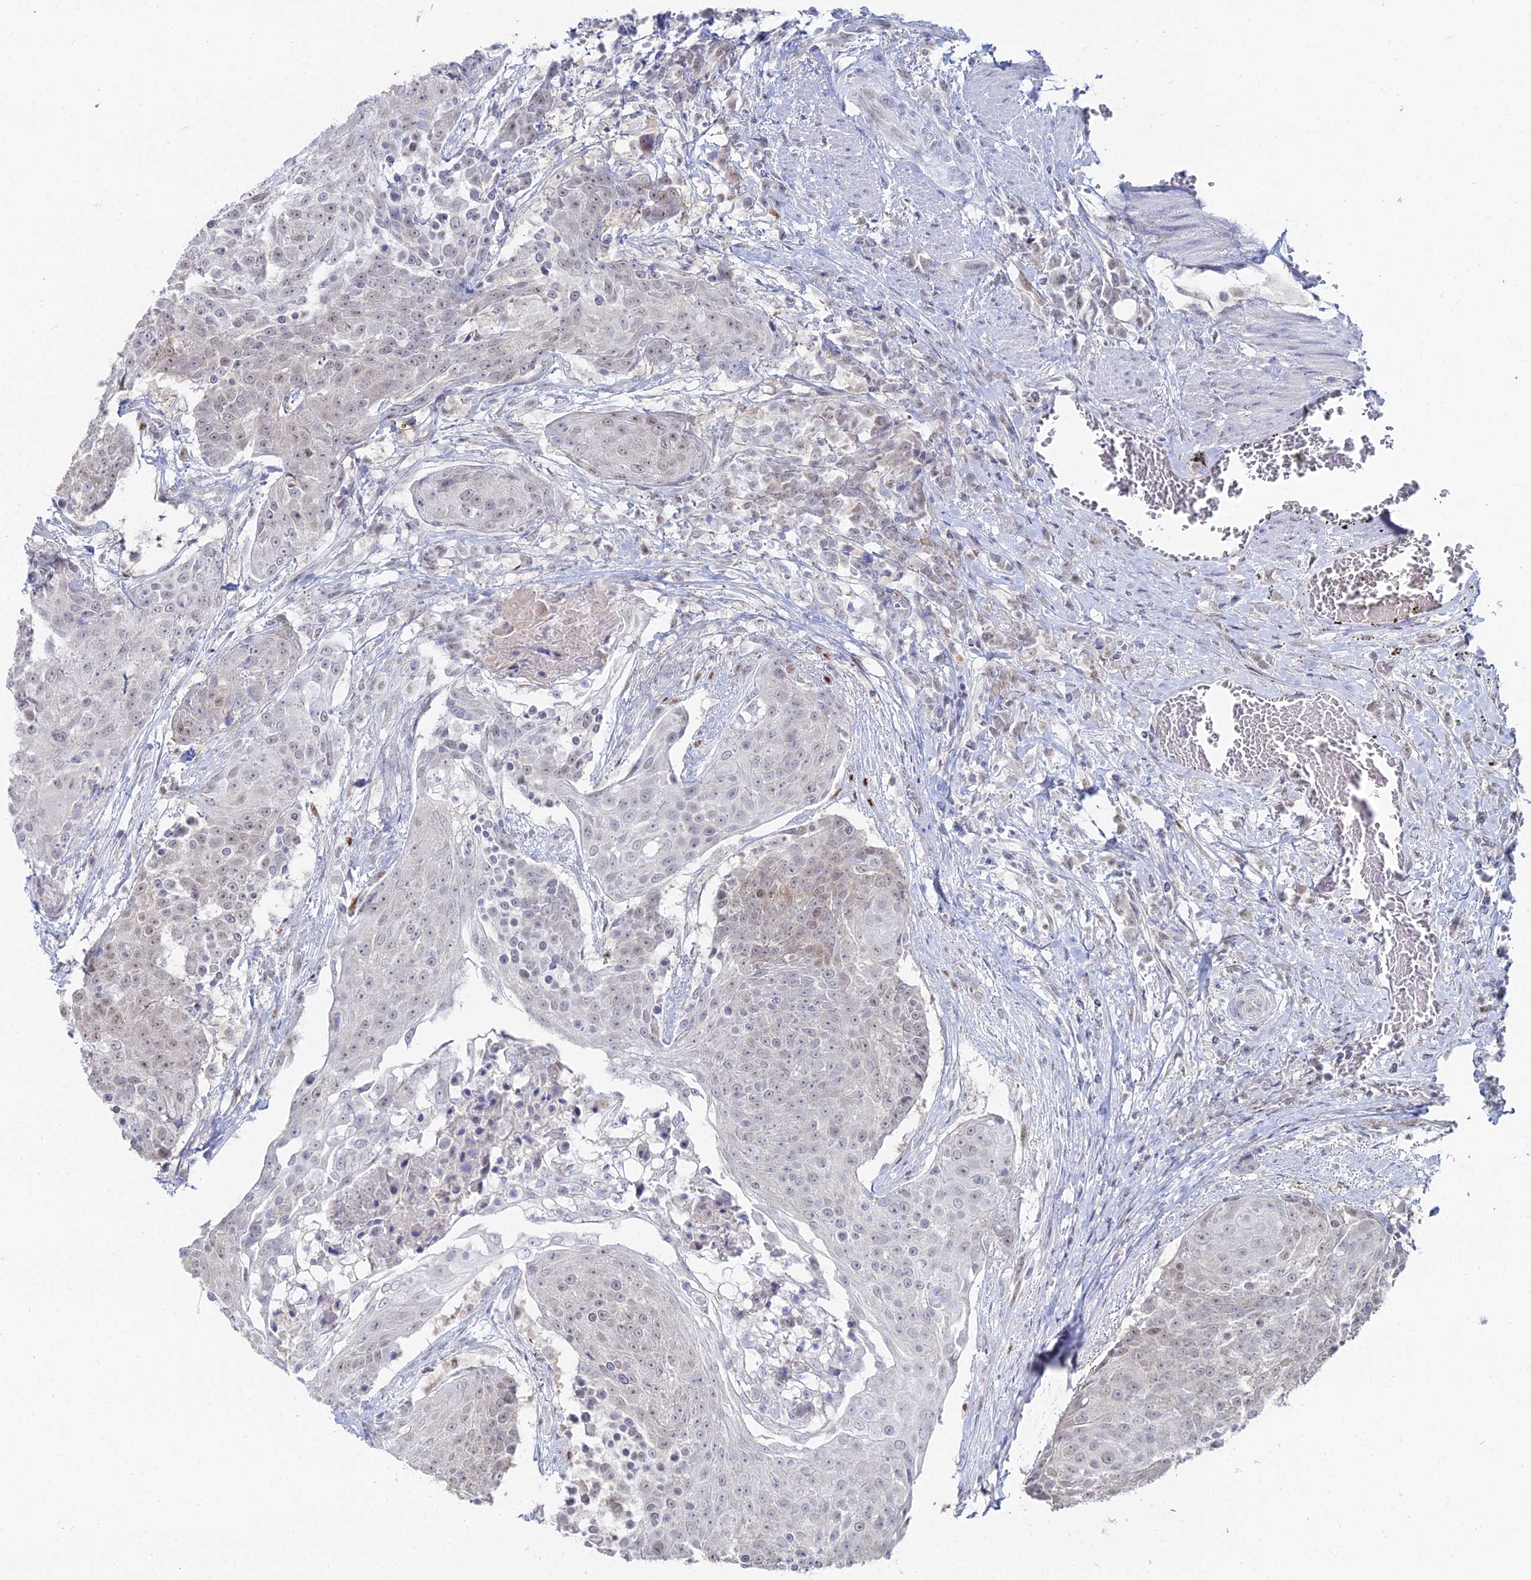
{"staining": {"intensity": "weak", "quantity": "<25%", "location": "nuclear"}, "tissue": "urothelial cancer", "cell_type": "Tumor cells", "image_type": "cancer", "snomed": [{"axis": "morphology", "description": "Urothelial carcinoma, High grade"}, {"axis": "topography", "description": "Urinary bladder"}], "caption": "High power microscopy histopathology image of an IHC histopathology image of high-grade urothelial carcinoma, revealing no significant expression in tumor cells.", "gene": "THAP4", "patient": {"sex": "female", "age": 63}}